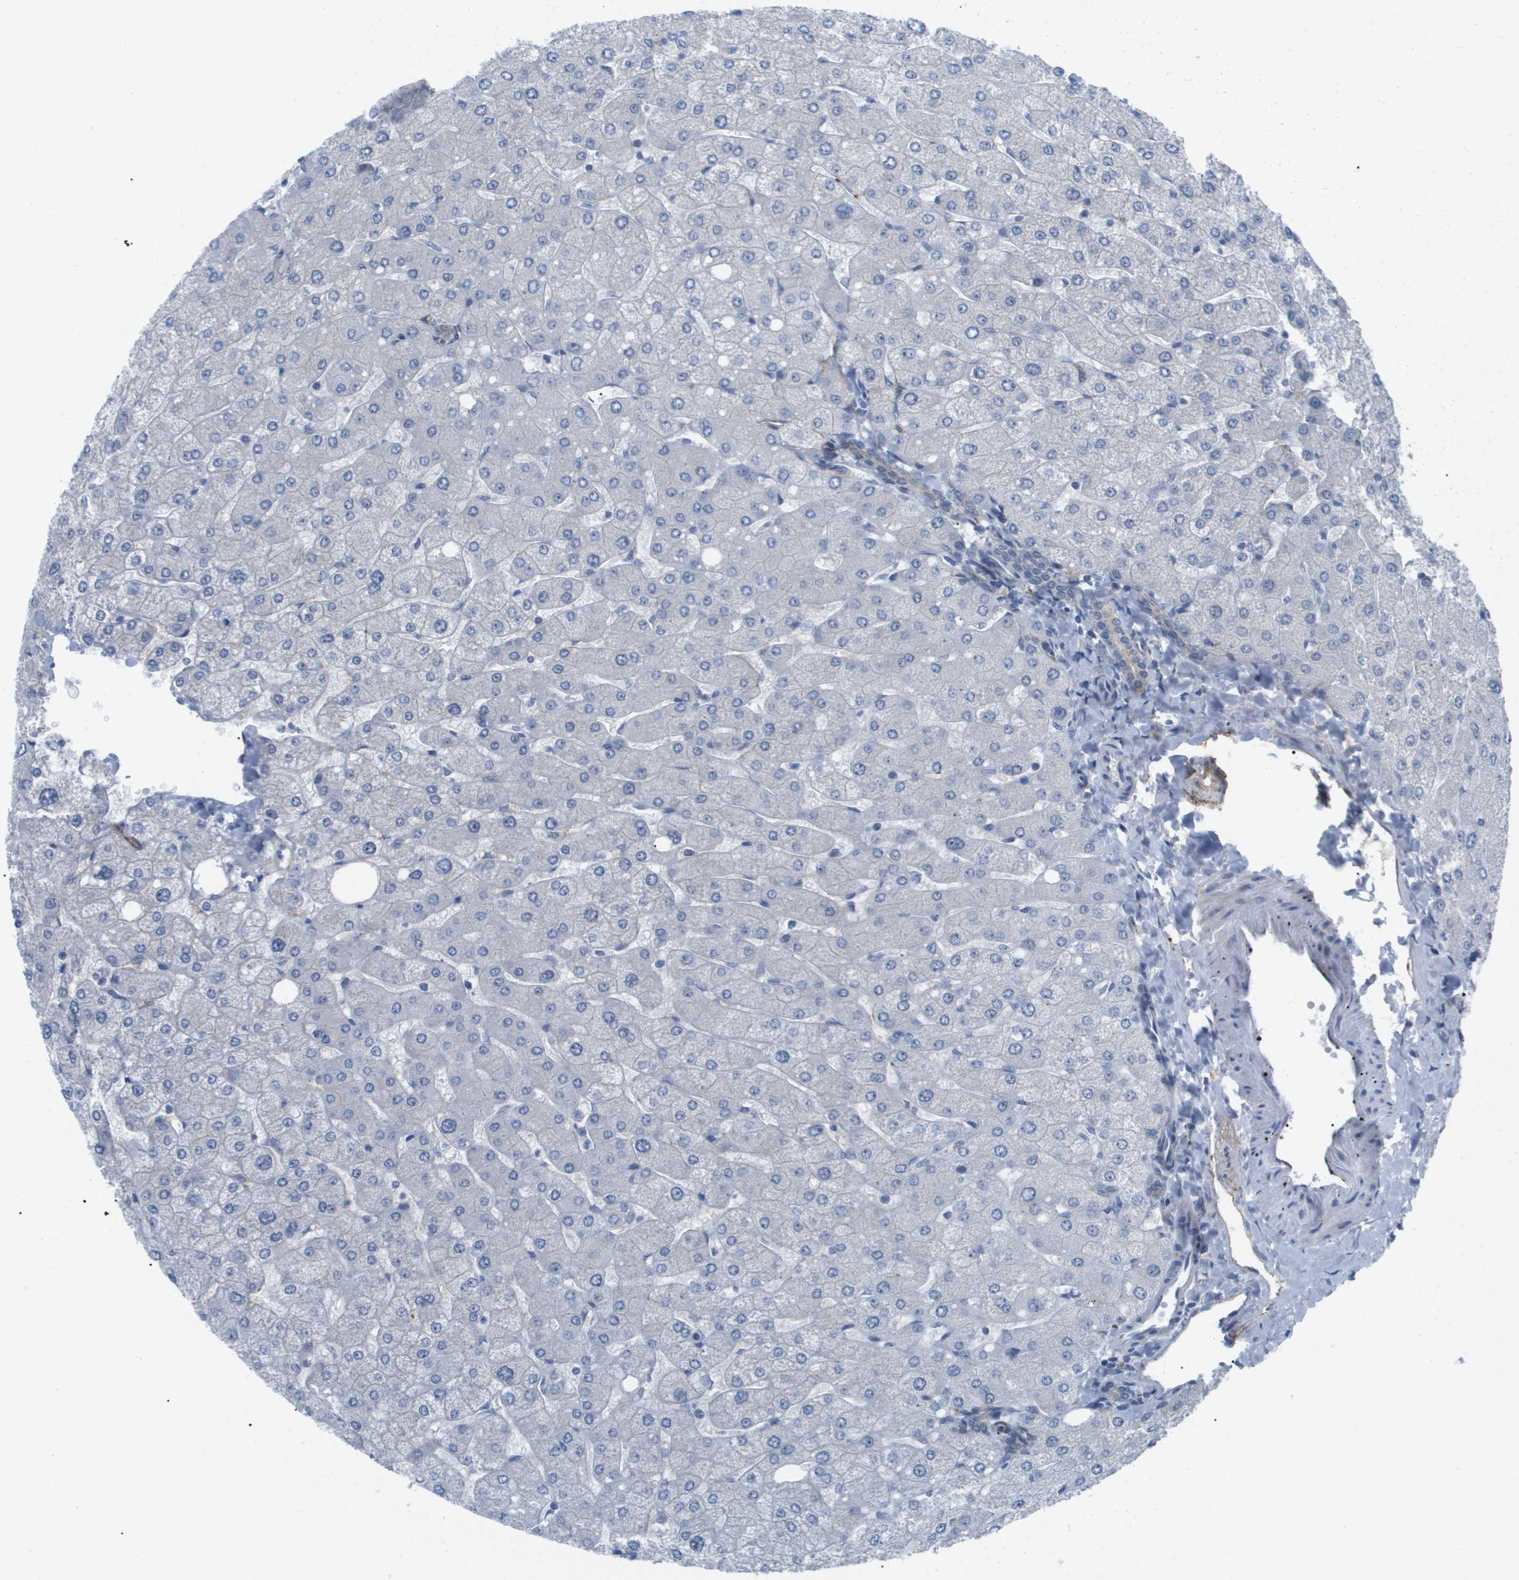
{"staining": {"intensity": "weak", "quantity": "25%-75%", "location": "cytoplasmic/membranous"}, "tissue": "liver", "cell_type": "Cholangiocytes", "image_type": "normal", "snomed": [{"axis": "morphology", "description": "Normal tissue, NOS"}, {"axis": "topography", "description": "Liver"}], "caption": "Protein positivity by immunohistochemistry (IHC) displays weak cytoplasmic/membranous expression in approximately 25%-75% of cholangiocytes in unremarkable liver.", "gene": "OTUD5", "patient": {"sex": "male", "age": 55}}